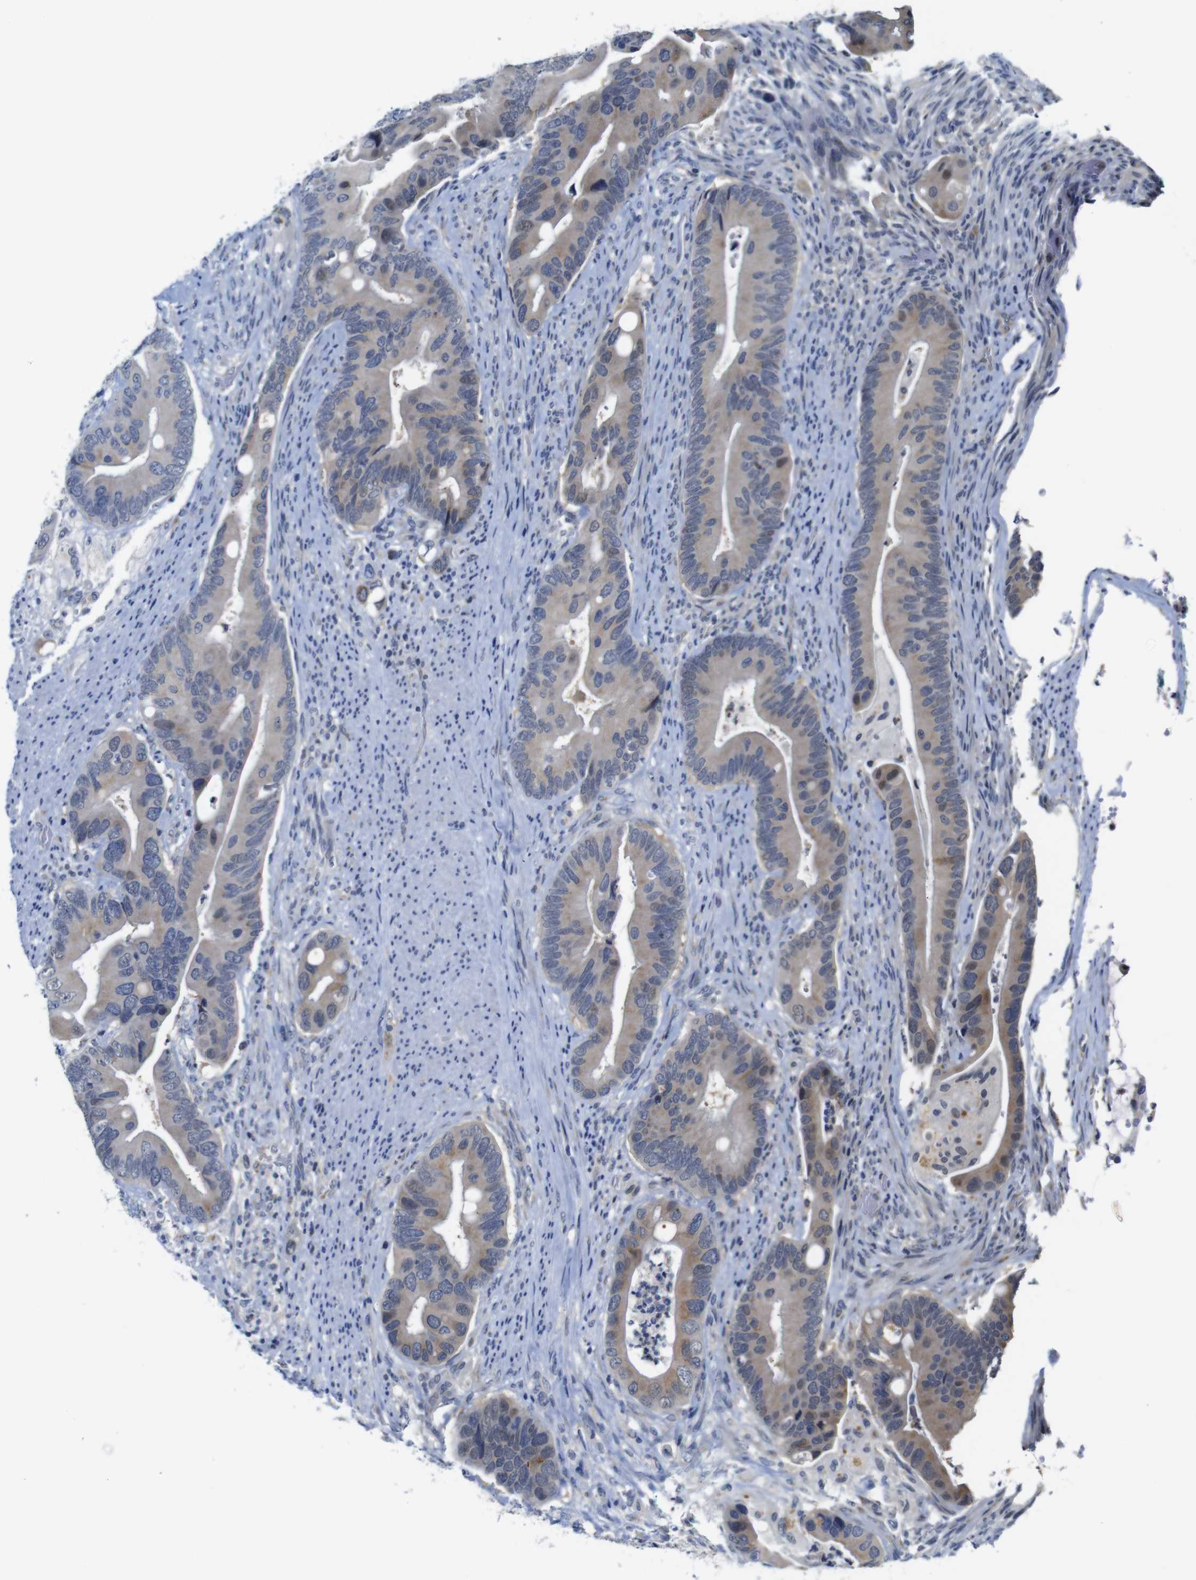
{"staining": {"intensity": "weak", "quantity": ">75%", "location": "cytoplasmic/membranous"}, "tissue": "colorectal cancer", "cell_type": "Tumor cells", "image_type": "cancer", "snomed": [{"axis": "morphology", "description": "Adenocarcinoma, NOS"}, {"axis": "topography", "description": "Rectum"}], "caption": "The histopathology image reveals a brown stain indicating the presence of a protein in the cytoplasmic/membranous of tumor cells in colorectal adenocarcinoma. (Brightfield microscopy of DAB IHC at high magnification).", "gene": "FURIN", "patient": {"sex": "female", "age": 57}}